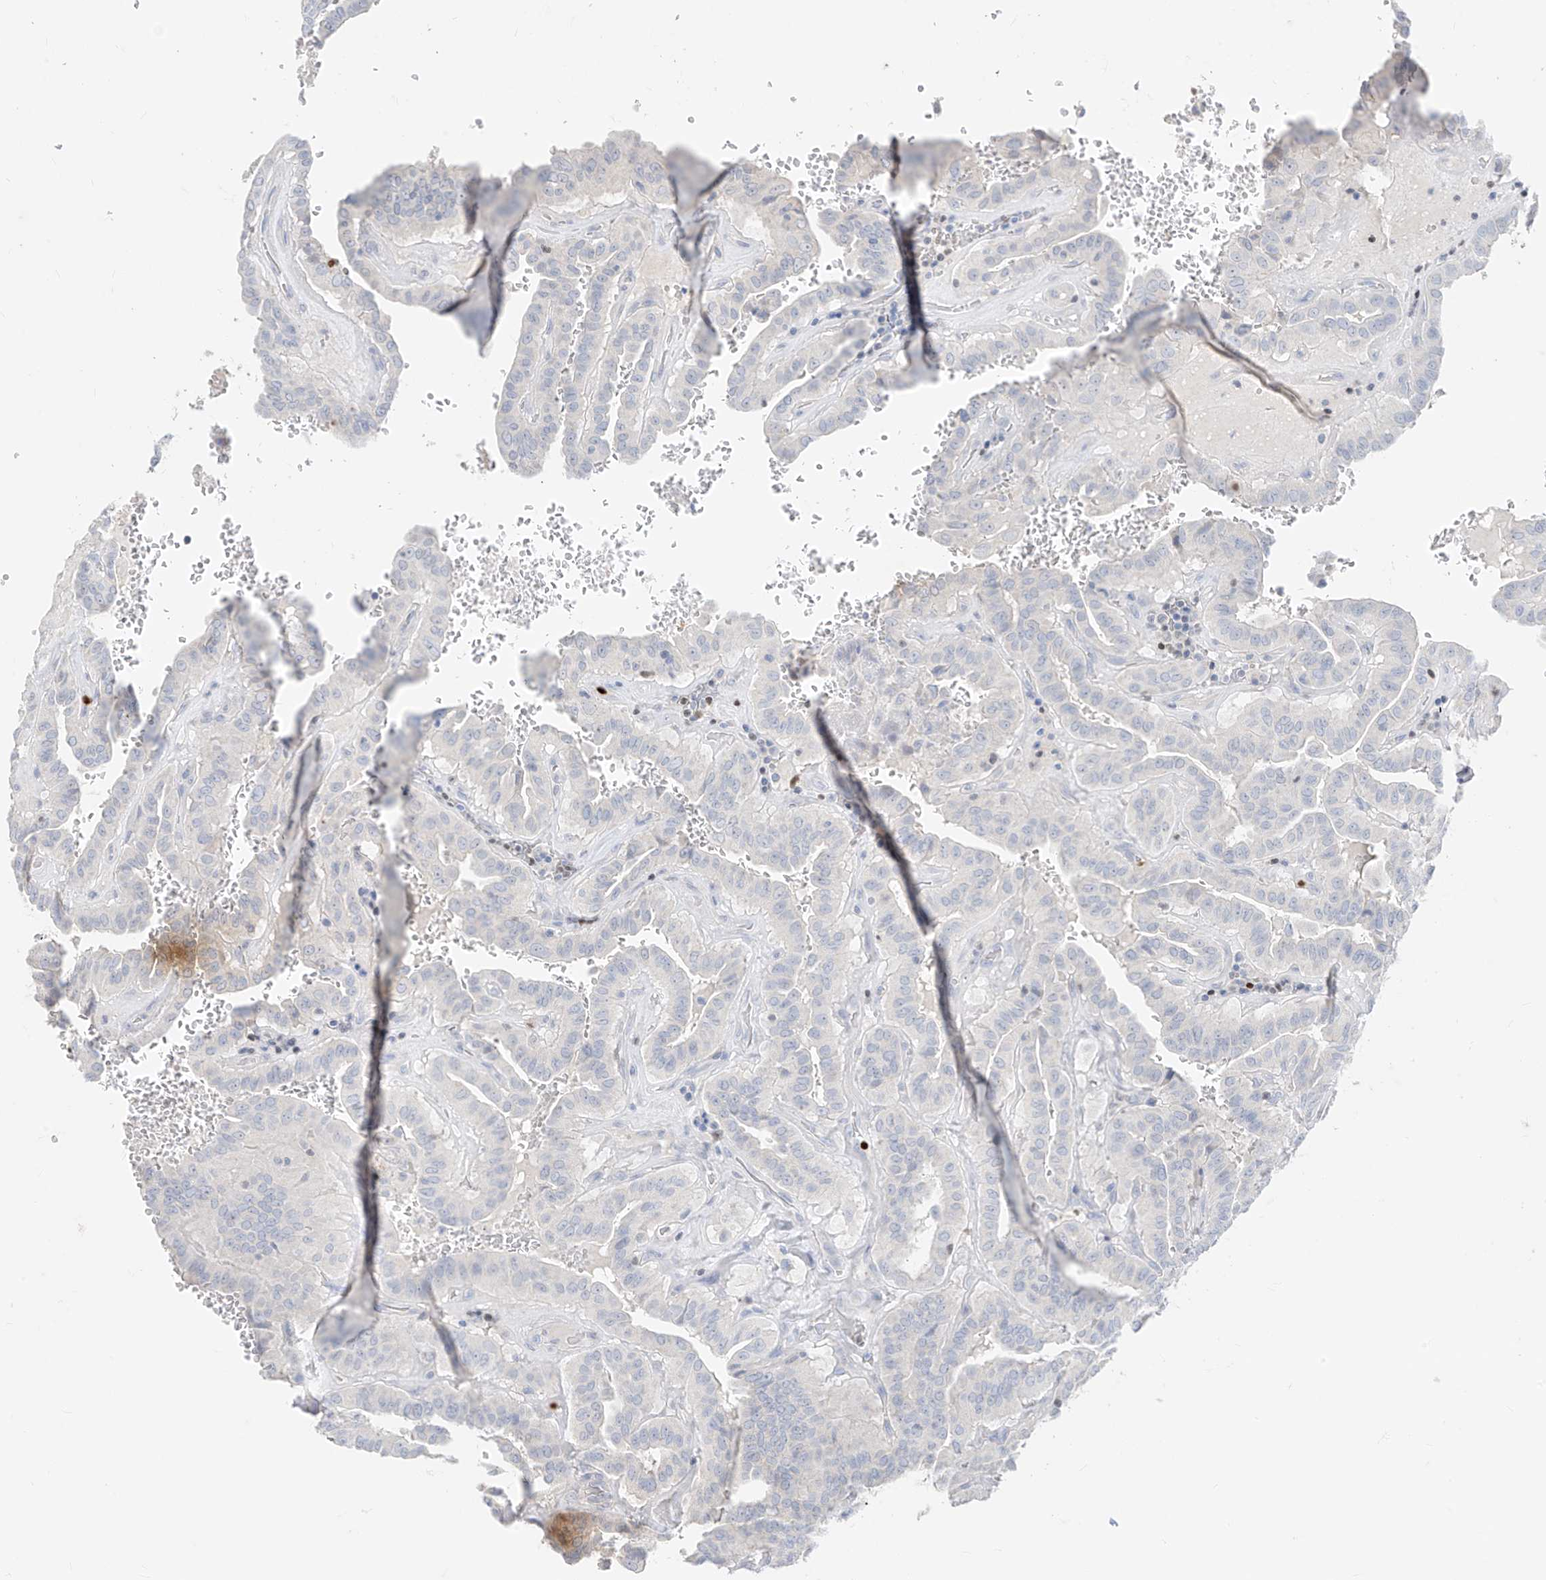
{"staining": {"intensity": "negative", "quantity": "none", "location": "none"}, "tissue": "thyroid cancer", "cell_type": "Tumor cells", "image_type": "cancer", "snomed": [{"axis": "morphology", "description": "Papillary adenocarcinoma, NOS"}, {"axis": "topography", "description": "Thyroid gland"}], "caption": "The IHC histopathology image has no significant positivity in tumor cells of thyroid cancer tissue.", "gene": "TBX21", "patient": {"sex": "male", "age": 77}}